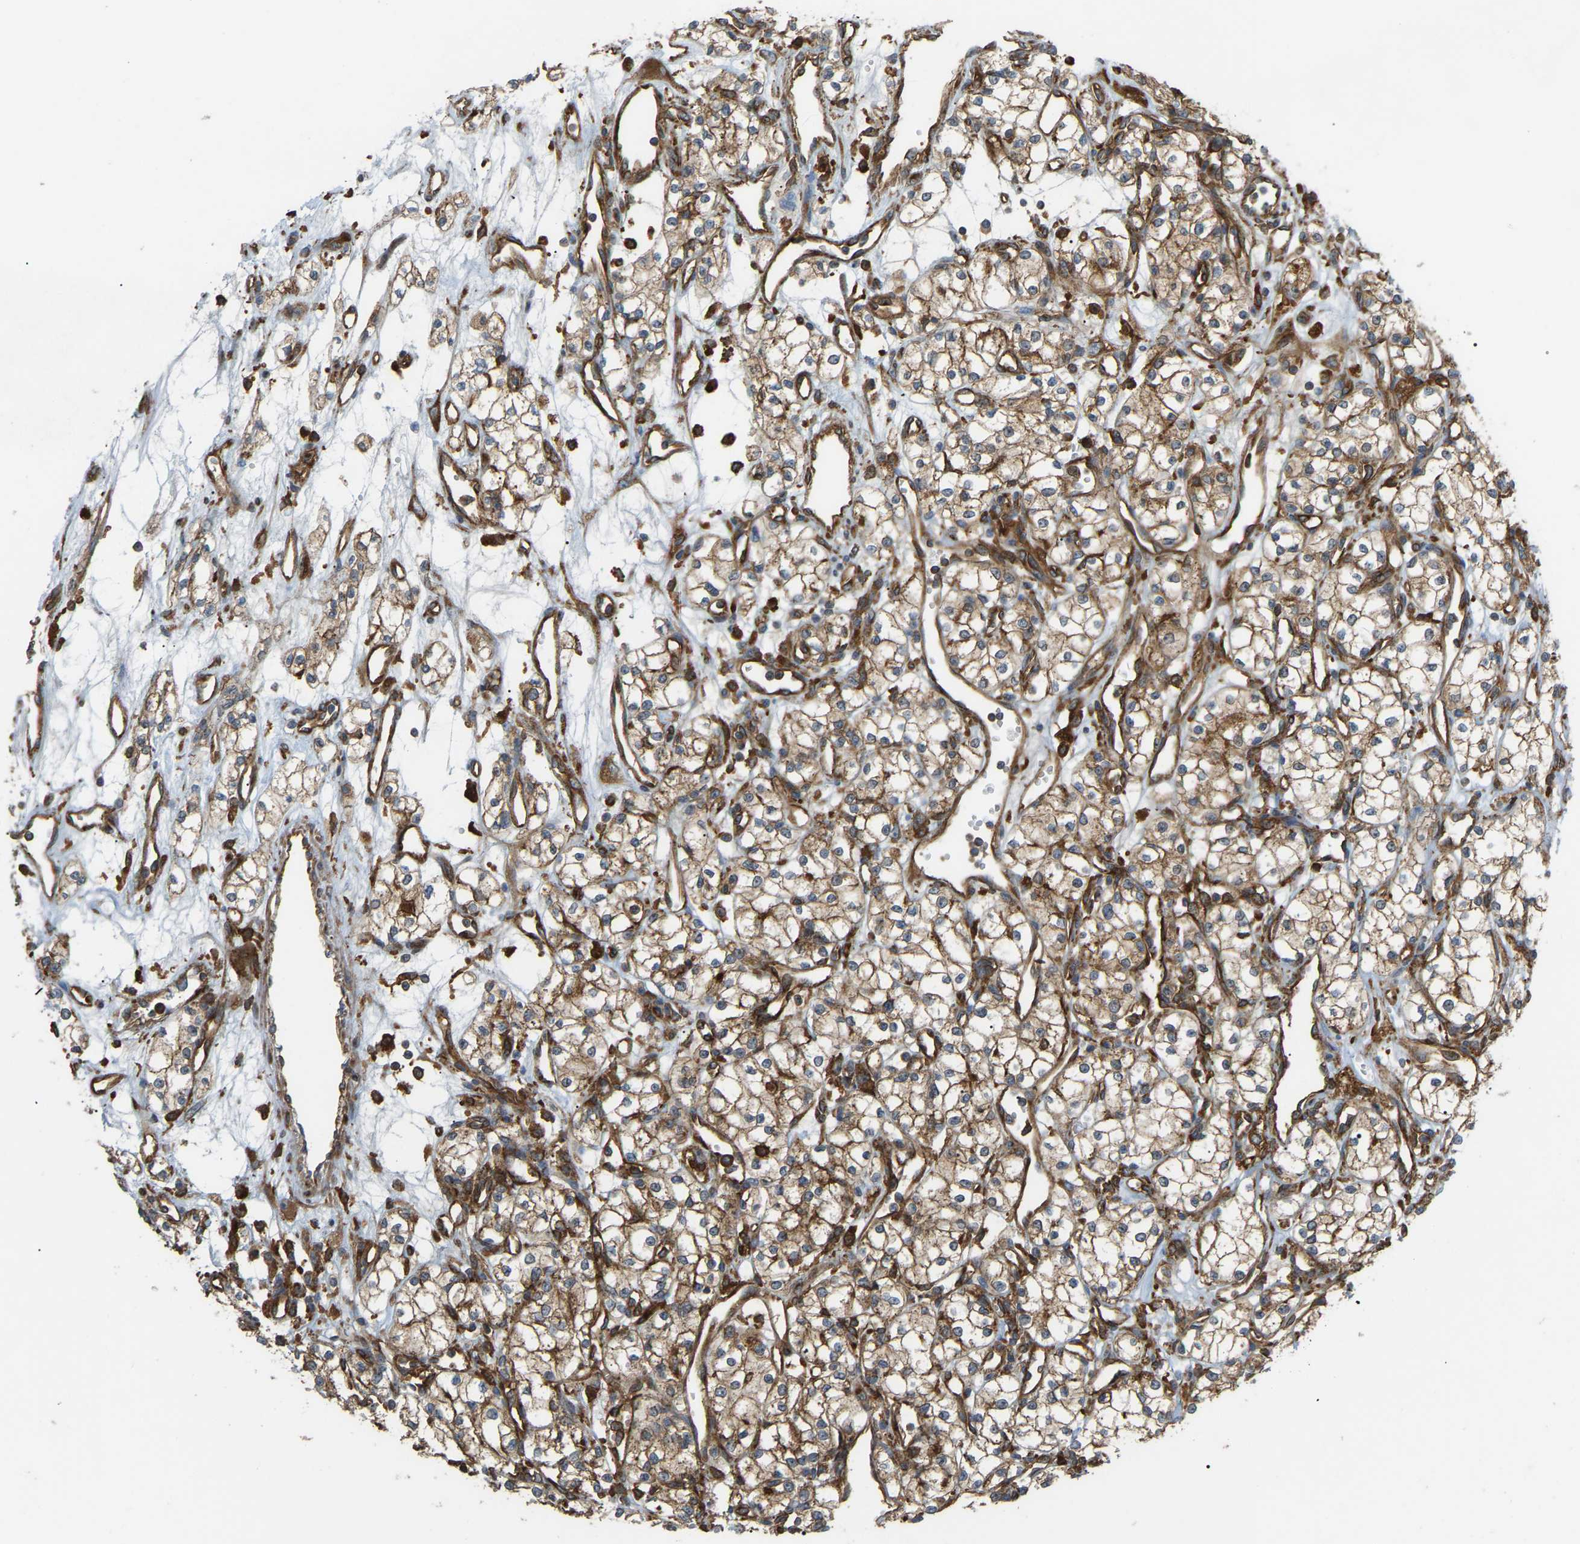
{"staining": {"intensity": "moderate", "quantity": ">75%", "location": "cytoplasmic/membranous"}, "tissue": "renal cancer", "cell_type": "Tumor cells", "image_type": "cancer", "snomed": [{"axis": "morphology", "description": "Adenocarcinoma, NOS"}, {"axis": "topography", "description": "Kidney"}], "caption": "Protein expression by immunohistochemistry shows moderate cytoplasmic/membranous positivity in about >75% of tumor cells in renal adenocarcinoma.", "gene": "PICALM", "patient": {"sex": "male", "age": 59}}